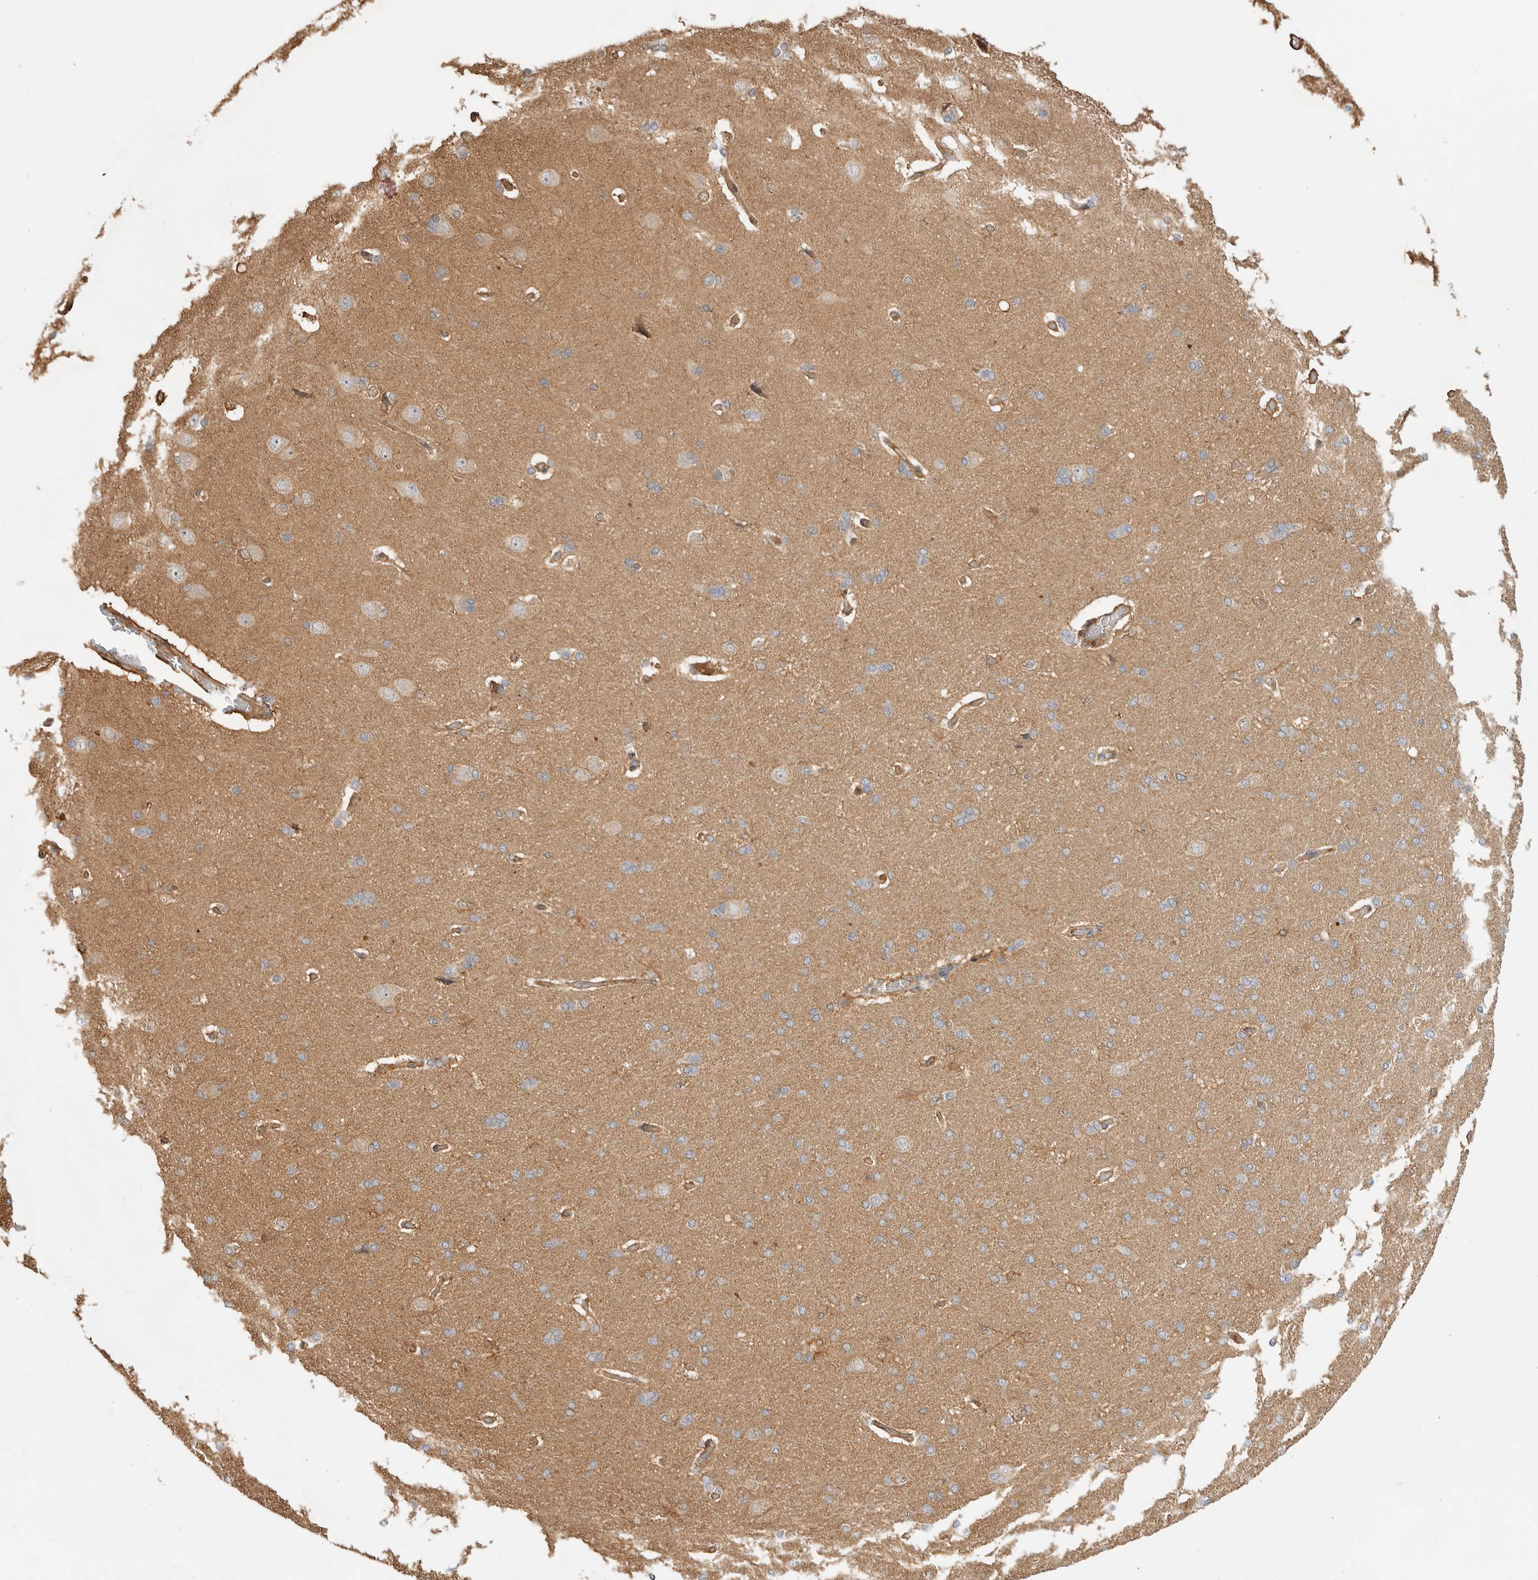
{"staining": {"intensity": "moderate", "quantity": ">75%", "location": "cytoplasmic/membranous"}, "tissue": "cerebral cortex", "cell_type": "Endothelial cells", "image_type": "normal", "snomed": [{"axis": "morphology", "description": "Normal tissue, NOS"}, {"axis": "topography", "description": "Cerebral cortex"}], "caption": "IHC image of unremarkable cerebral cortex: cerebral cortex stained using IHC reveals medium levels of moderate protein expression localized specifically in the cytoplasmic/membranous of endothelial cells, appearing as a cytoplasmic/membranous brown color.", "gene": "CLDN12", "patient": {"sex": "male", "age": 62}}